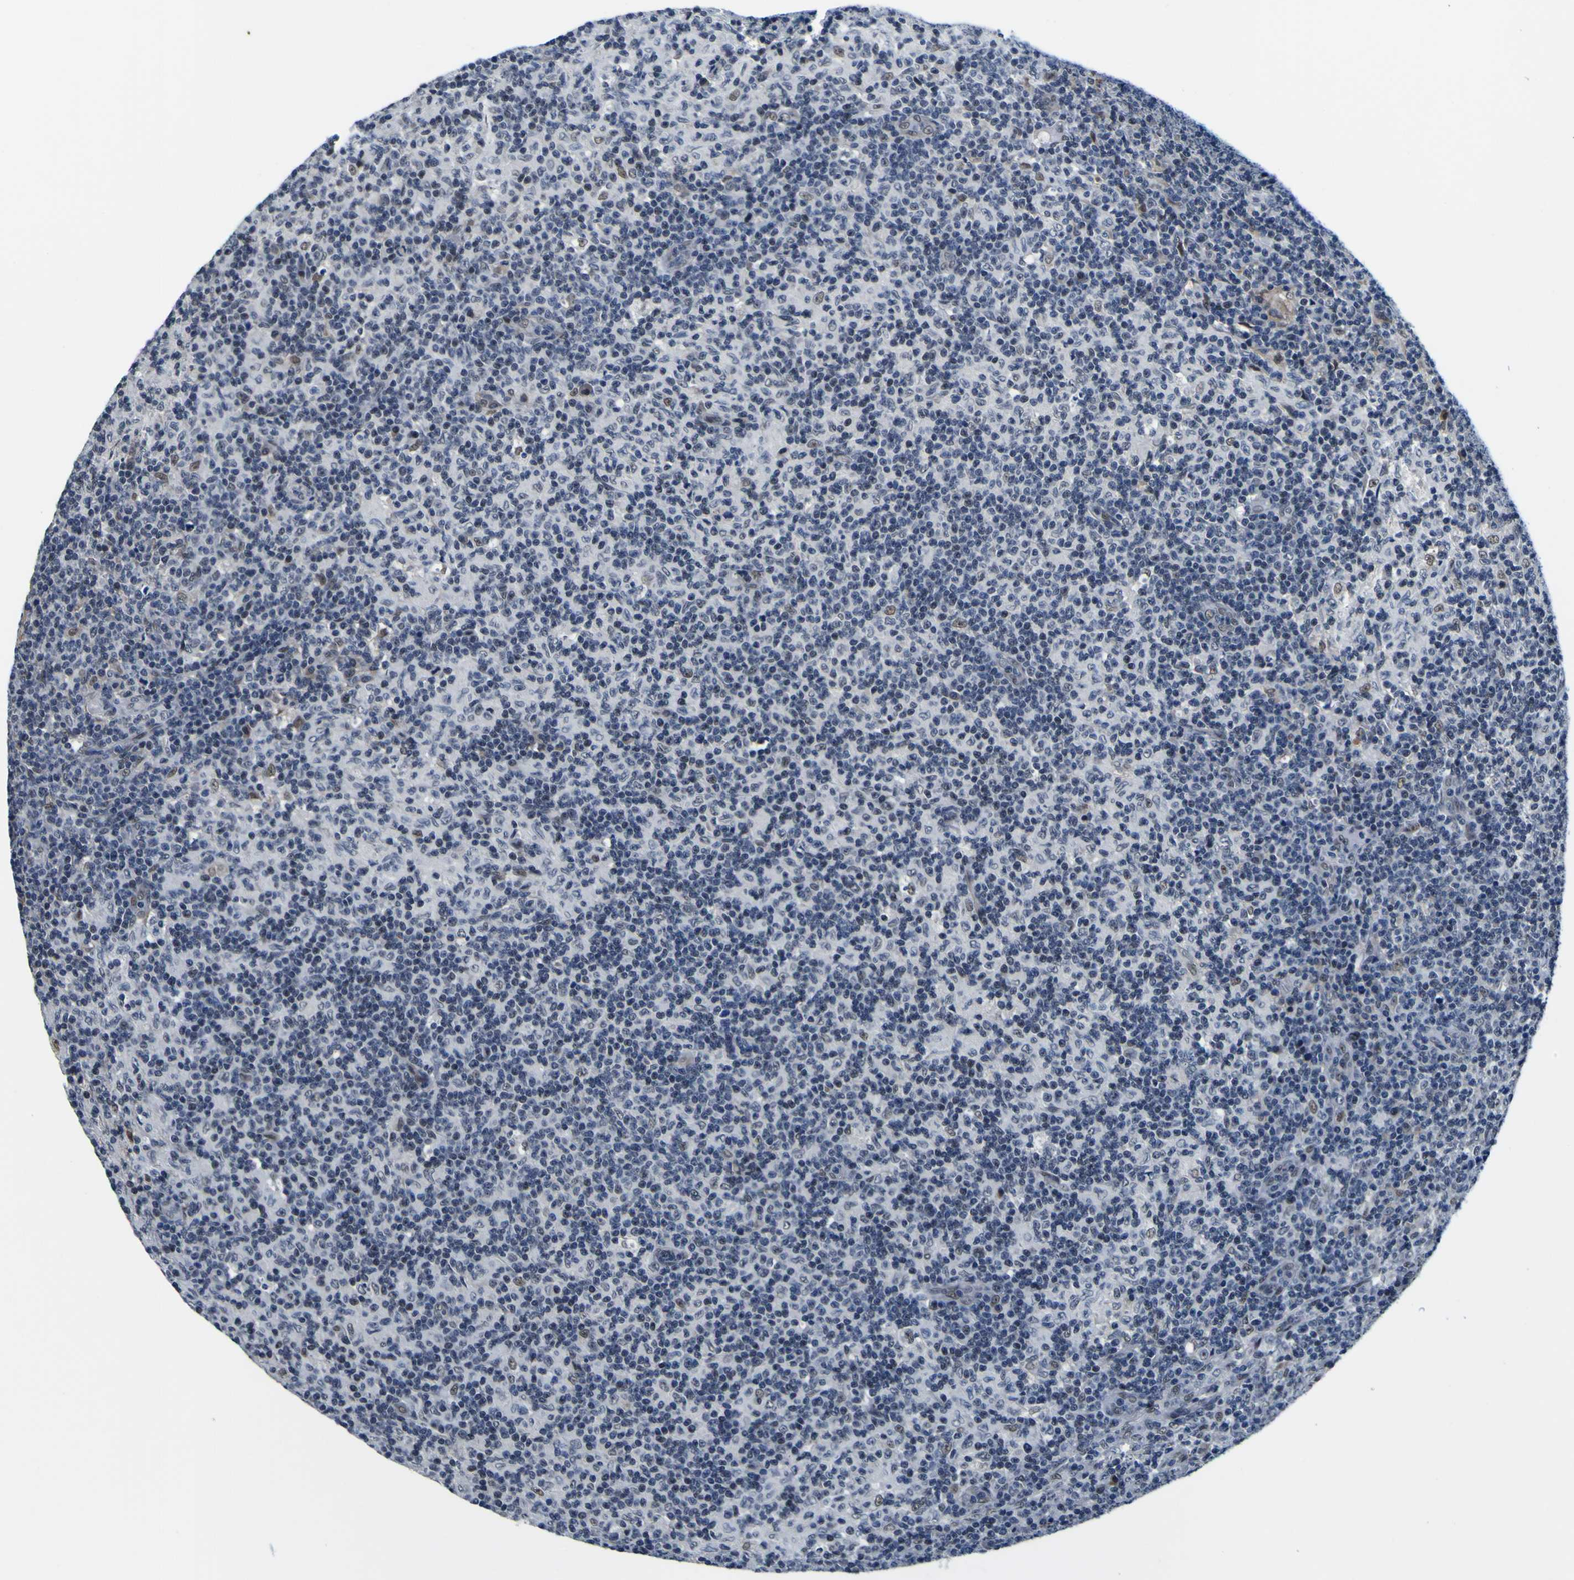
{"staining": {"intensity": "weak", "quantity": "25%-75%", "location": "none"}, "tissue": "lymph node", "cell_type": "Germinal center cells", "image_type": "normal", "snomed": [{"axis": "morphology", "description": "Normal tissue, NOS"}, {"axis": "morphology", "description": "Inflammation, NOS"}, {"axis": "topography", "description": "Lymph node"}], "caption": "DAB (3,3'-diaminobenzidine) immunohistochemical staining of benign human lymph node exhibits weak None protein positivity in approximately 25%-75% of germinal center cells.", "gene": "CUL4B", "patient": {"sex": "male", "age": 55}}